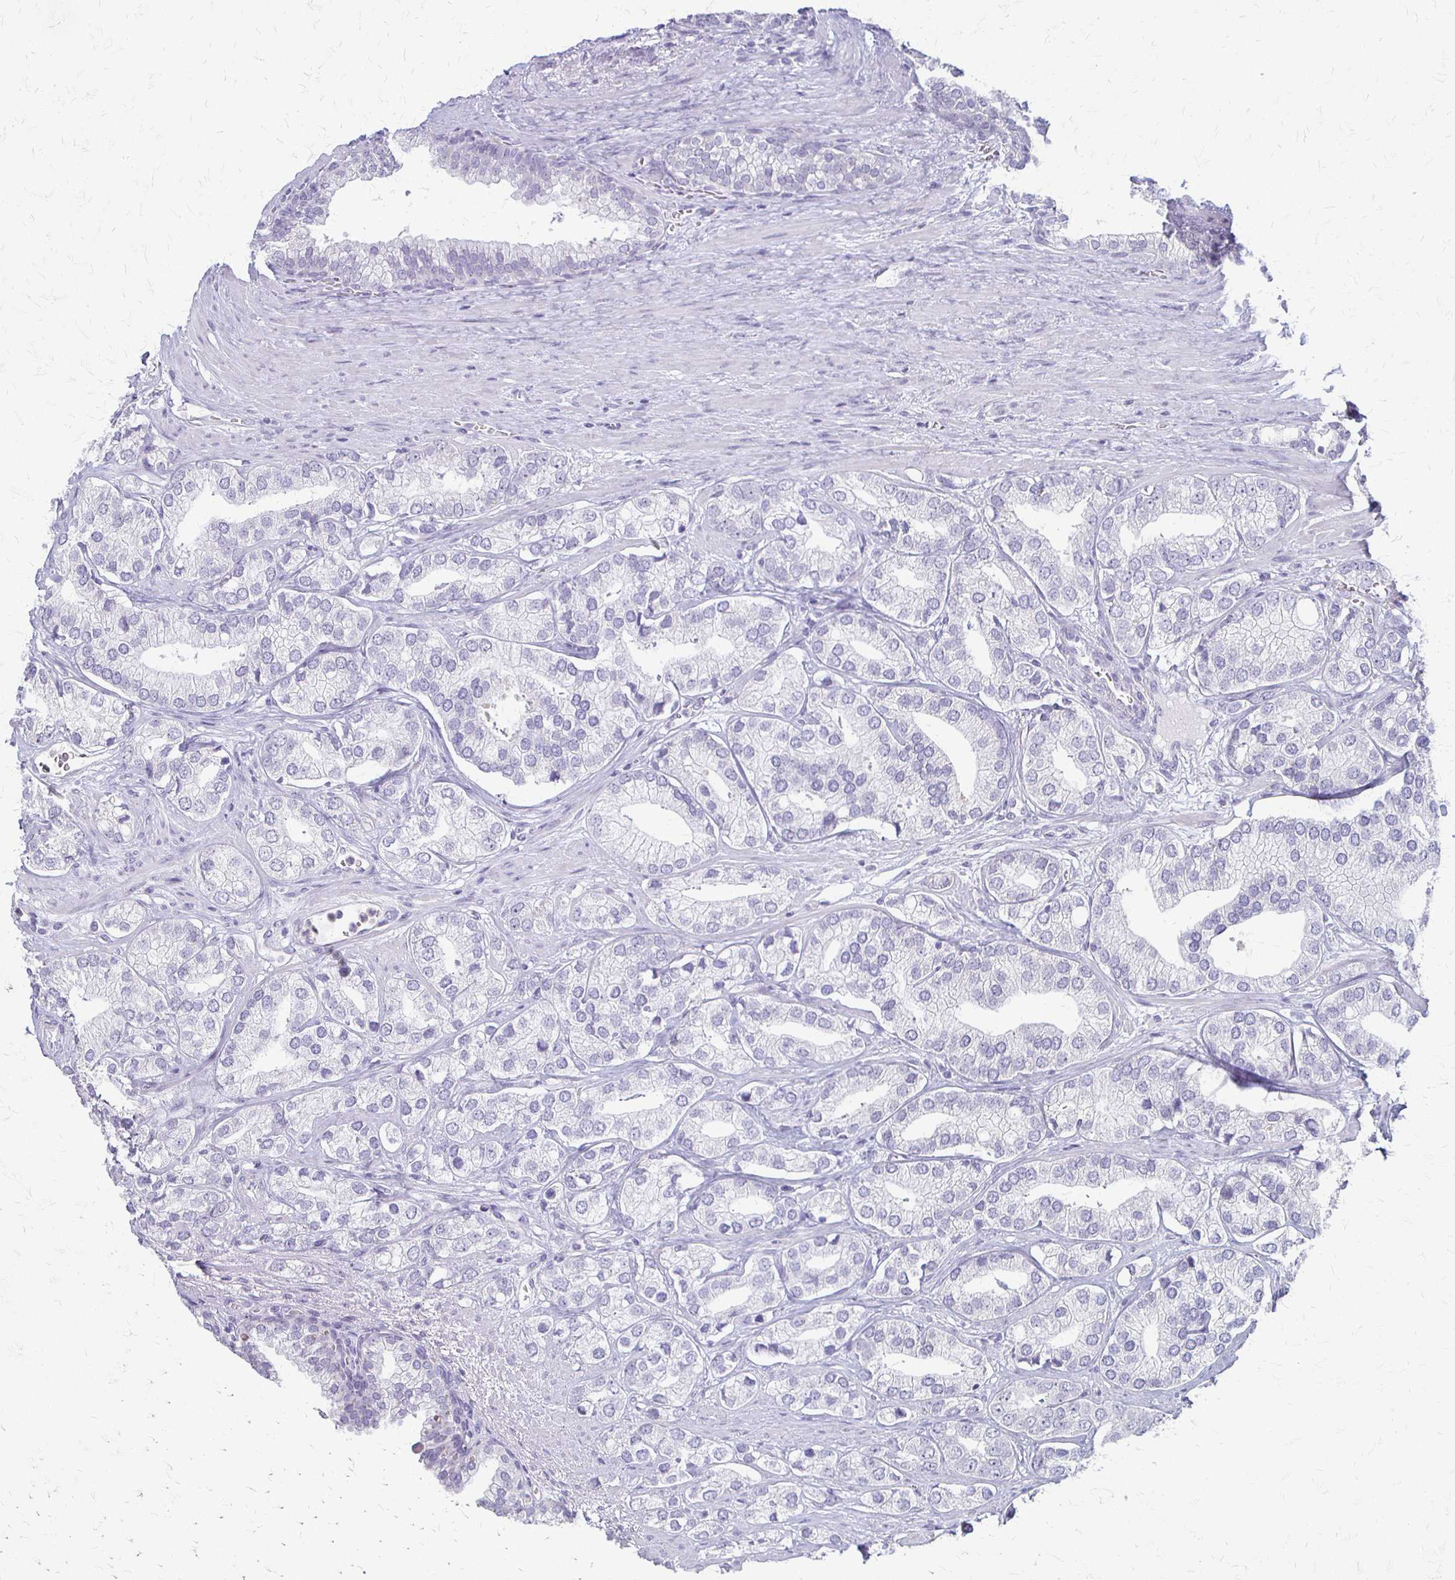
{"staining": {"intensity": "negative", "quantity": "none", "location": "none"}, "tissue": "prostate cancer", "cell_type": "Tumor cells", "image_type": "cancer", "snomed": [{"axis": "morphology", "description": "Adenocarcinoma, High grade"}, {"axis": "topography", "description": "Prostate"}], "caption": "DAB (3,3'-diaminobenzidine) immunohistochemical staining of prostate cancer shows no significant expression in tumor cells. Nuclei are stained in blue.", "gene": "ACP5", "patient": {"sex": "male", "age": 58}}